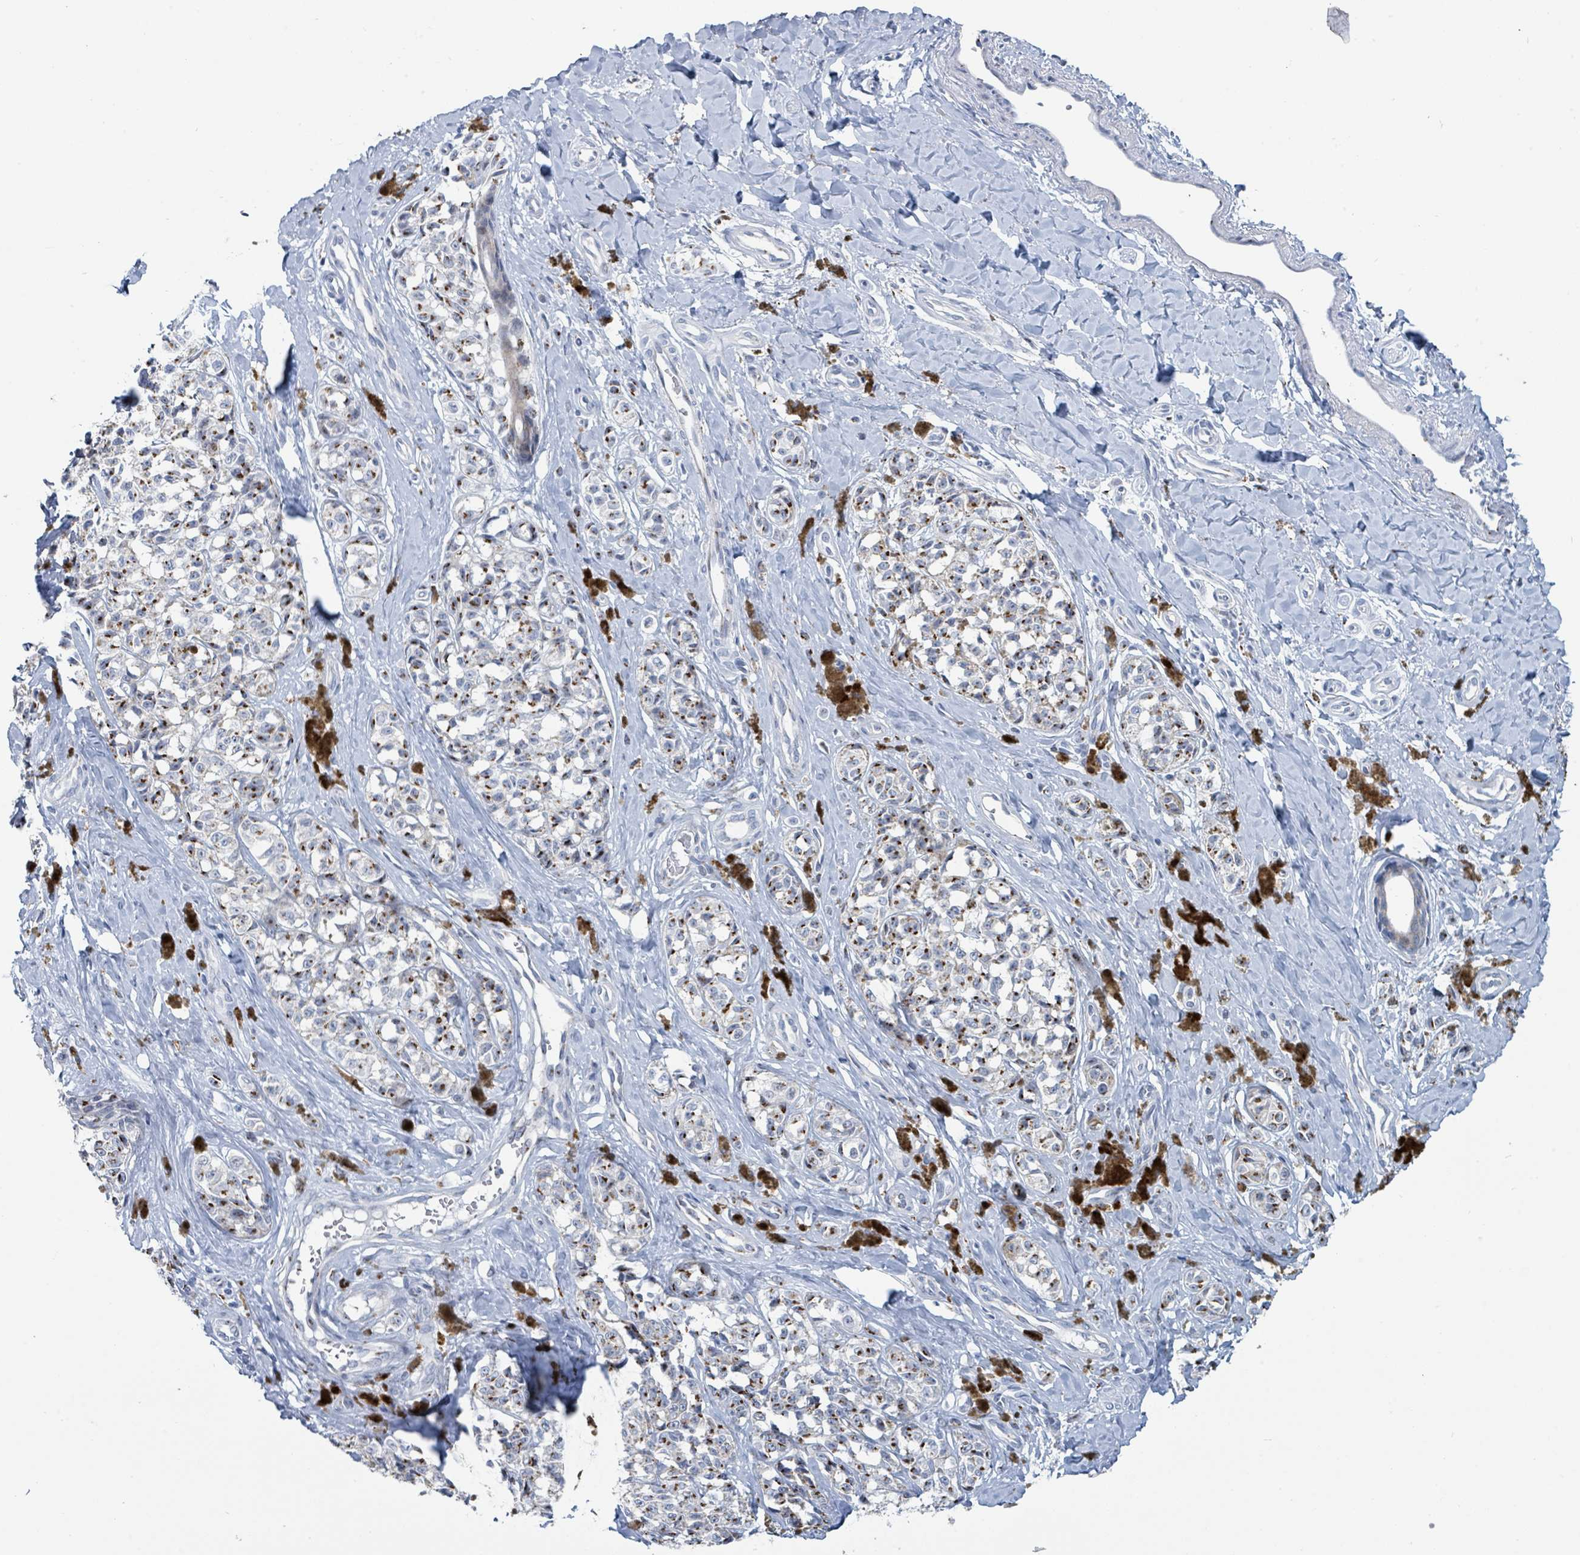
{"staining": {"intensity": "moderate", "quantity": "25%-75%", "location": "cytoplasmic/membranous"}, "tissue": "melanoma", "cell_type": "Tumor cells", "image_type": "cancer", "snomed": [{"axis": "morphology", "description": "Malignant melanoma, NOS"}, {"axis": "topography", "description": "Skin"}], "caption": "Tumor cells show moderate cytoplasmic/membranous positivity in about 25%-75% of cells in melanoma. Using DAB (brown) and hematoxylin (blue) stains, captured at high magnification using brightfield microscopy.", "gene": "DCAF5", "patient": {"sex": "female", "age": 65}}